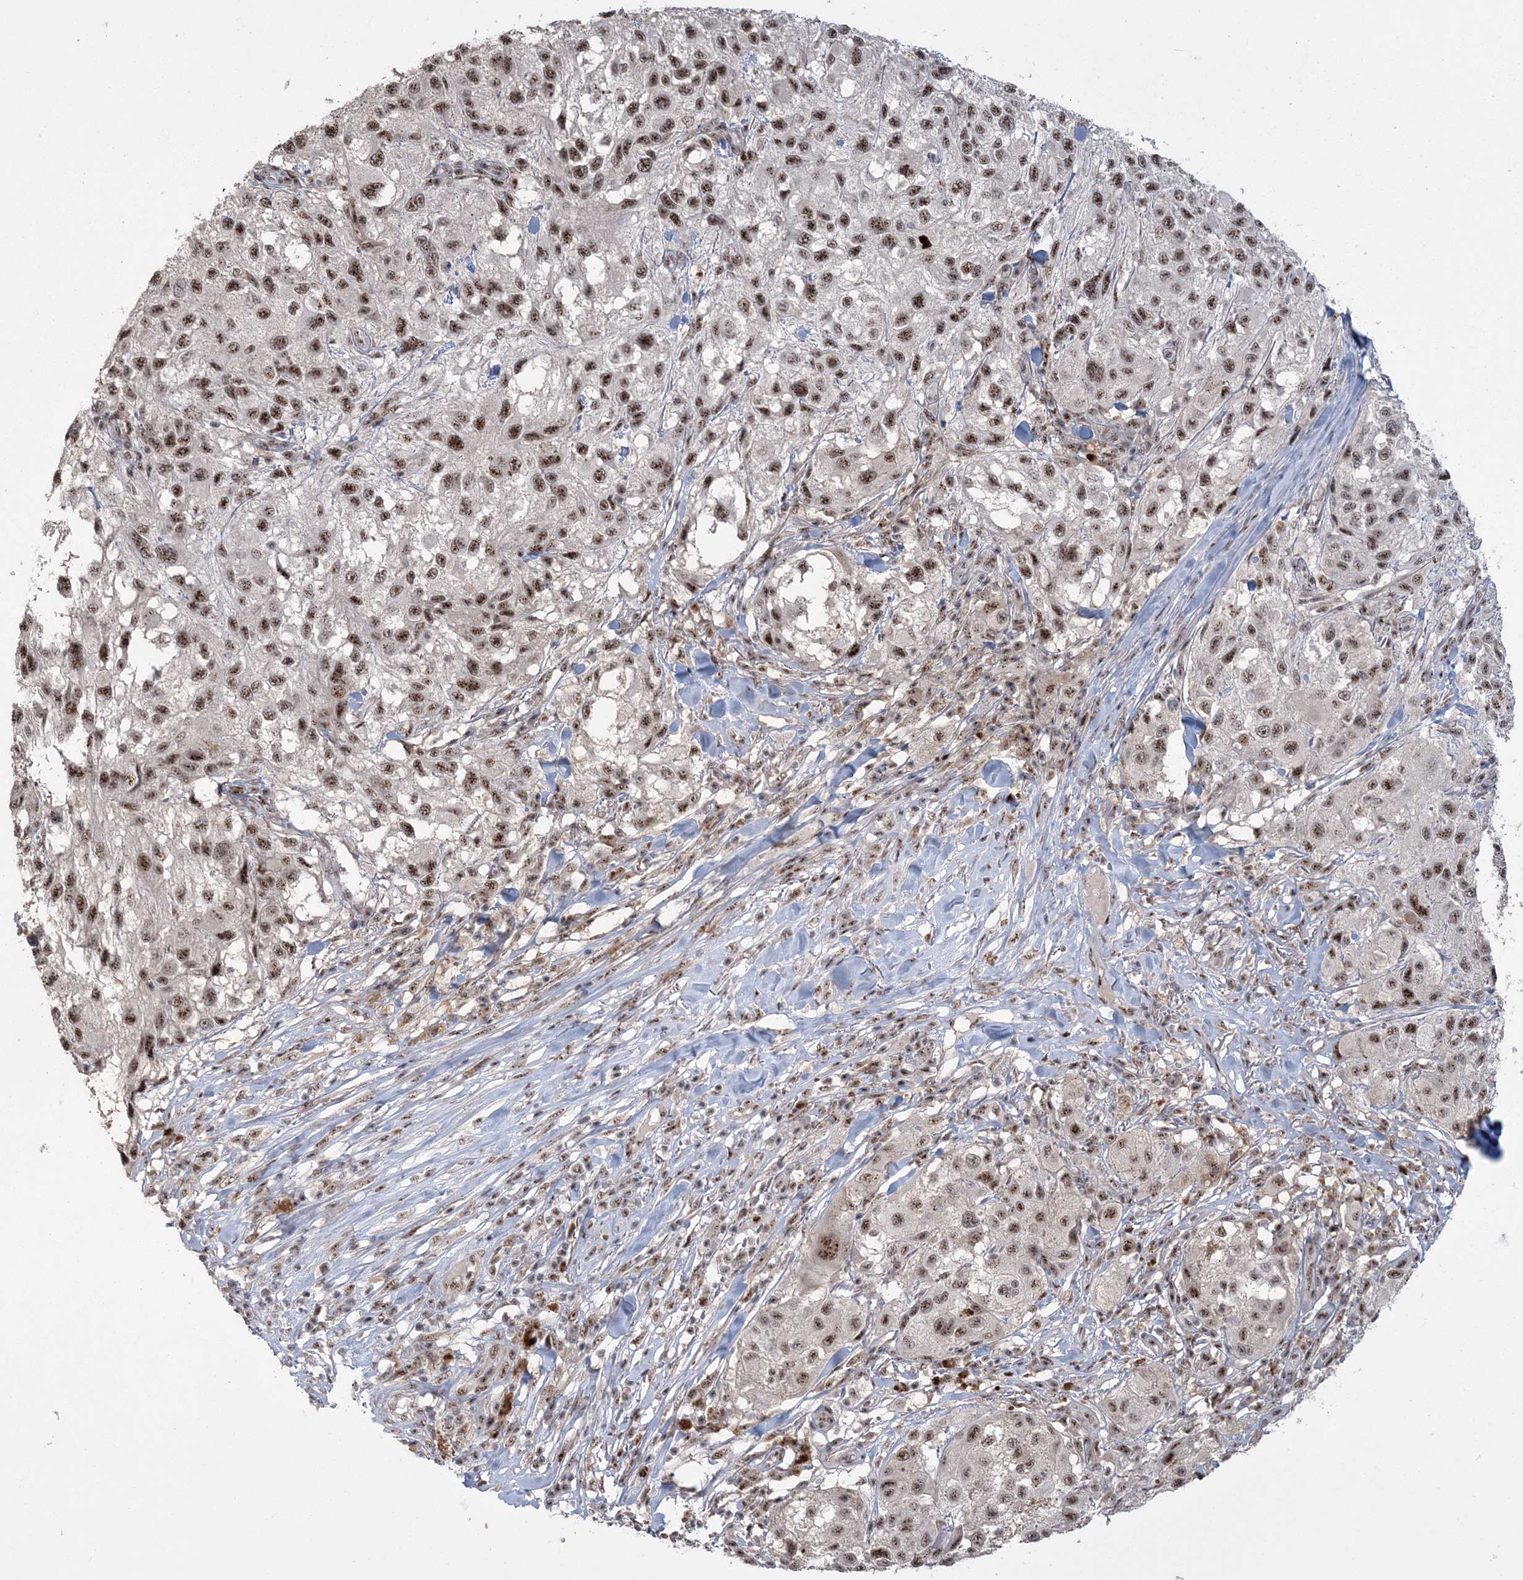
{"staining": {"intensity": "moderate", "quantity": ">75%", "location": "nuclear"}, "tissue": "melanoma", "cell_type": "Tumor cells", "image_type": "cancer", "snomed": [{"axis": "morphology", "description": "Necrosis, NOS"}, {"axis": "morphology", "description": "Malignant melanoma, NOS"}, {"axis": "topography", "description": "Skin"}], "caption": "Protein analysis of malignant melanoma tissue demonstrates moderate nuclear staining in approximately >75% of tumor cells.", "gene": "KDM6B", "patient": {"sex": "female", "age": 87}}